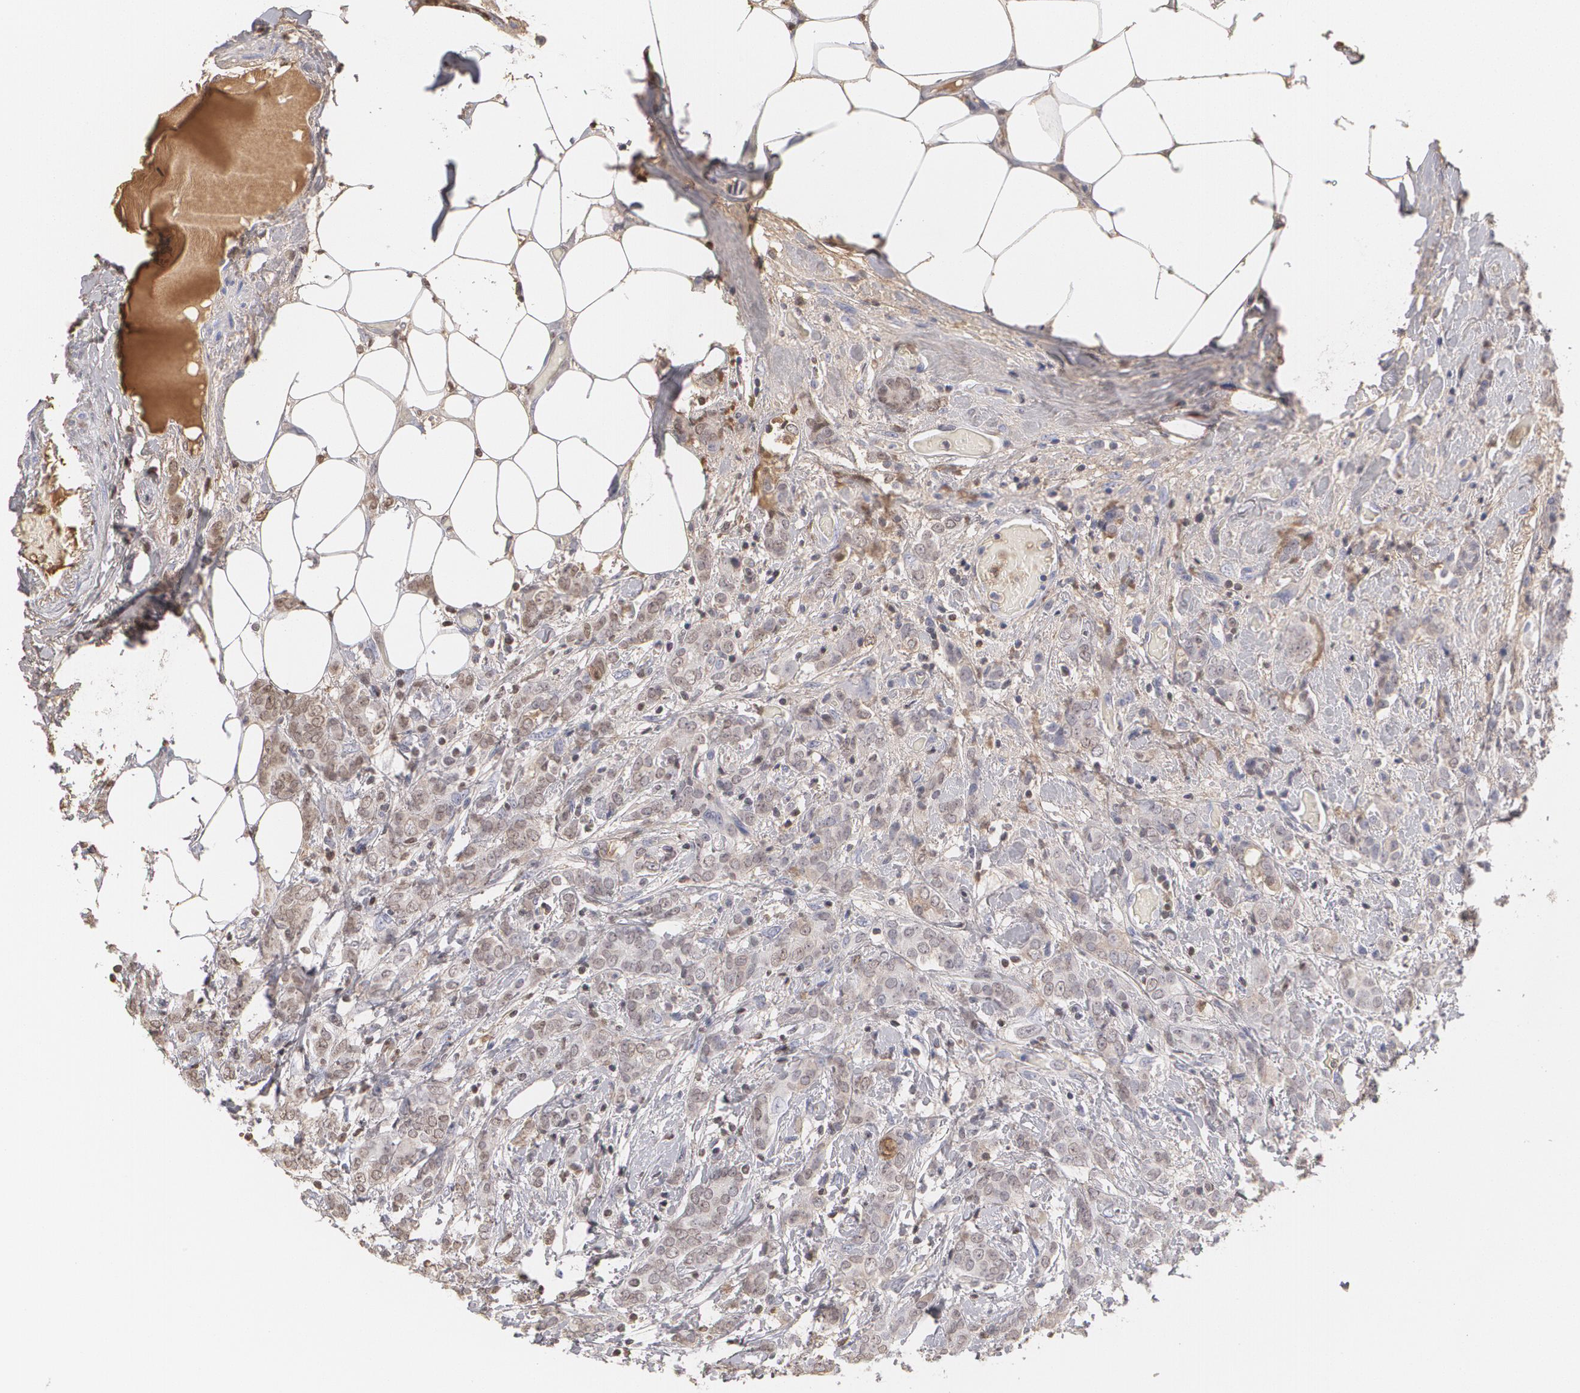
{"staining": {"intensity": "weak", "quantity": "<25%", "location": "nuclear"}, "tissue": "breast cancer", "cell_type": "Tumor cells", "image_type": "cancer", "snomed": [{"axis": "morphology", "description": "Duct carcinoma"}, {"axis": "topography", "description": "Breast"}], "caption": "IHC of breast infiltrating ductal carcinoma shows no positivity in tumor cells.", "gene": "SERPINA1", "patient": {"sex": "female", "age": 53}}